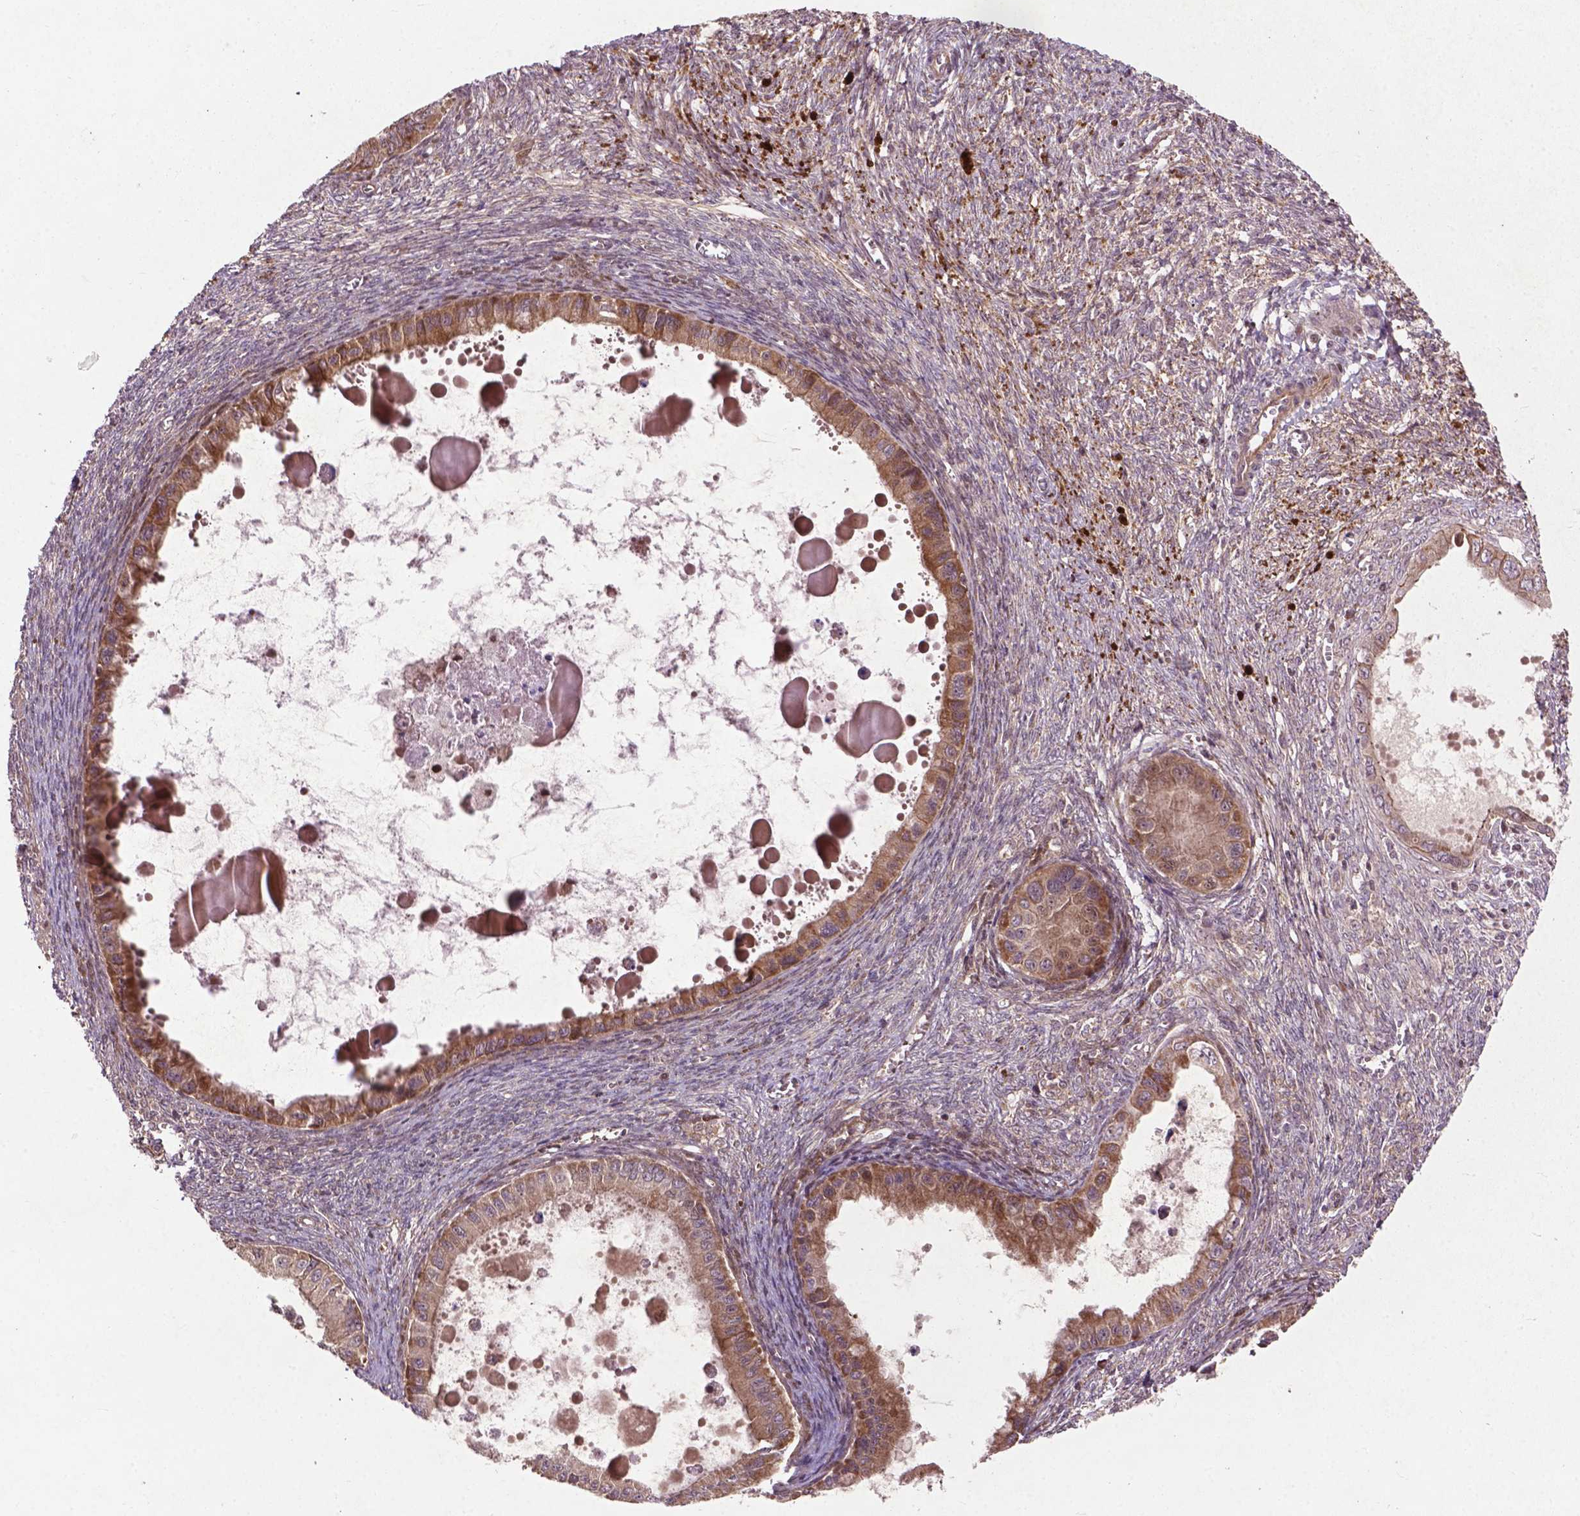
{"staining": {"intensity": "moderate", "quantity": ">75%", "location": "cytoplasmic/membranous"}, "tissue": "ovarian cancer", "cell_type": "Tumor cells", "image_type": "cancer", "snomed": [{"axis": "morphology", "description": "Cystadenocarcinoma, mucinous, NOS"}, {"axis": "topography", "description": "Ovary"}], "caption": "The immunohistochemical stain shows moderate cytoplasmic/membranous expression in tumor cells of ovarian cancer tissue.", "gene": "B3GALNT2", "patient": {"sex": "female", "age": 64}}